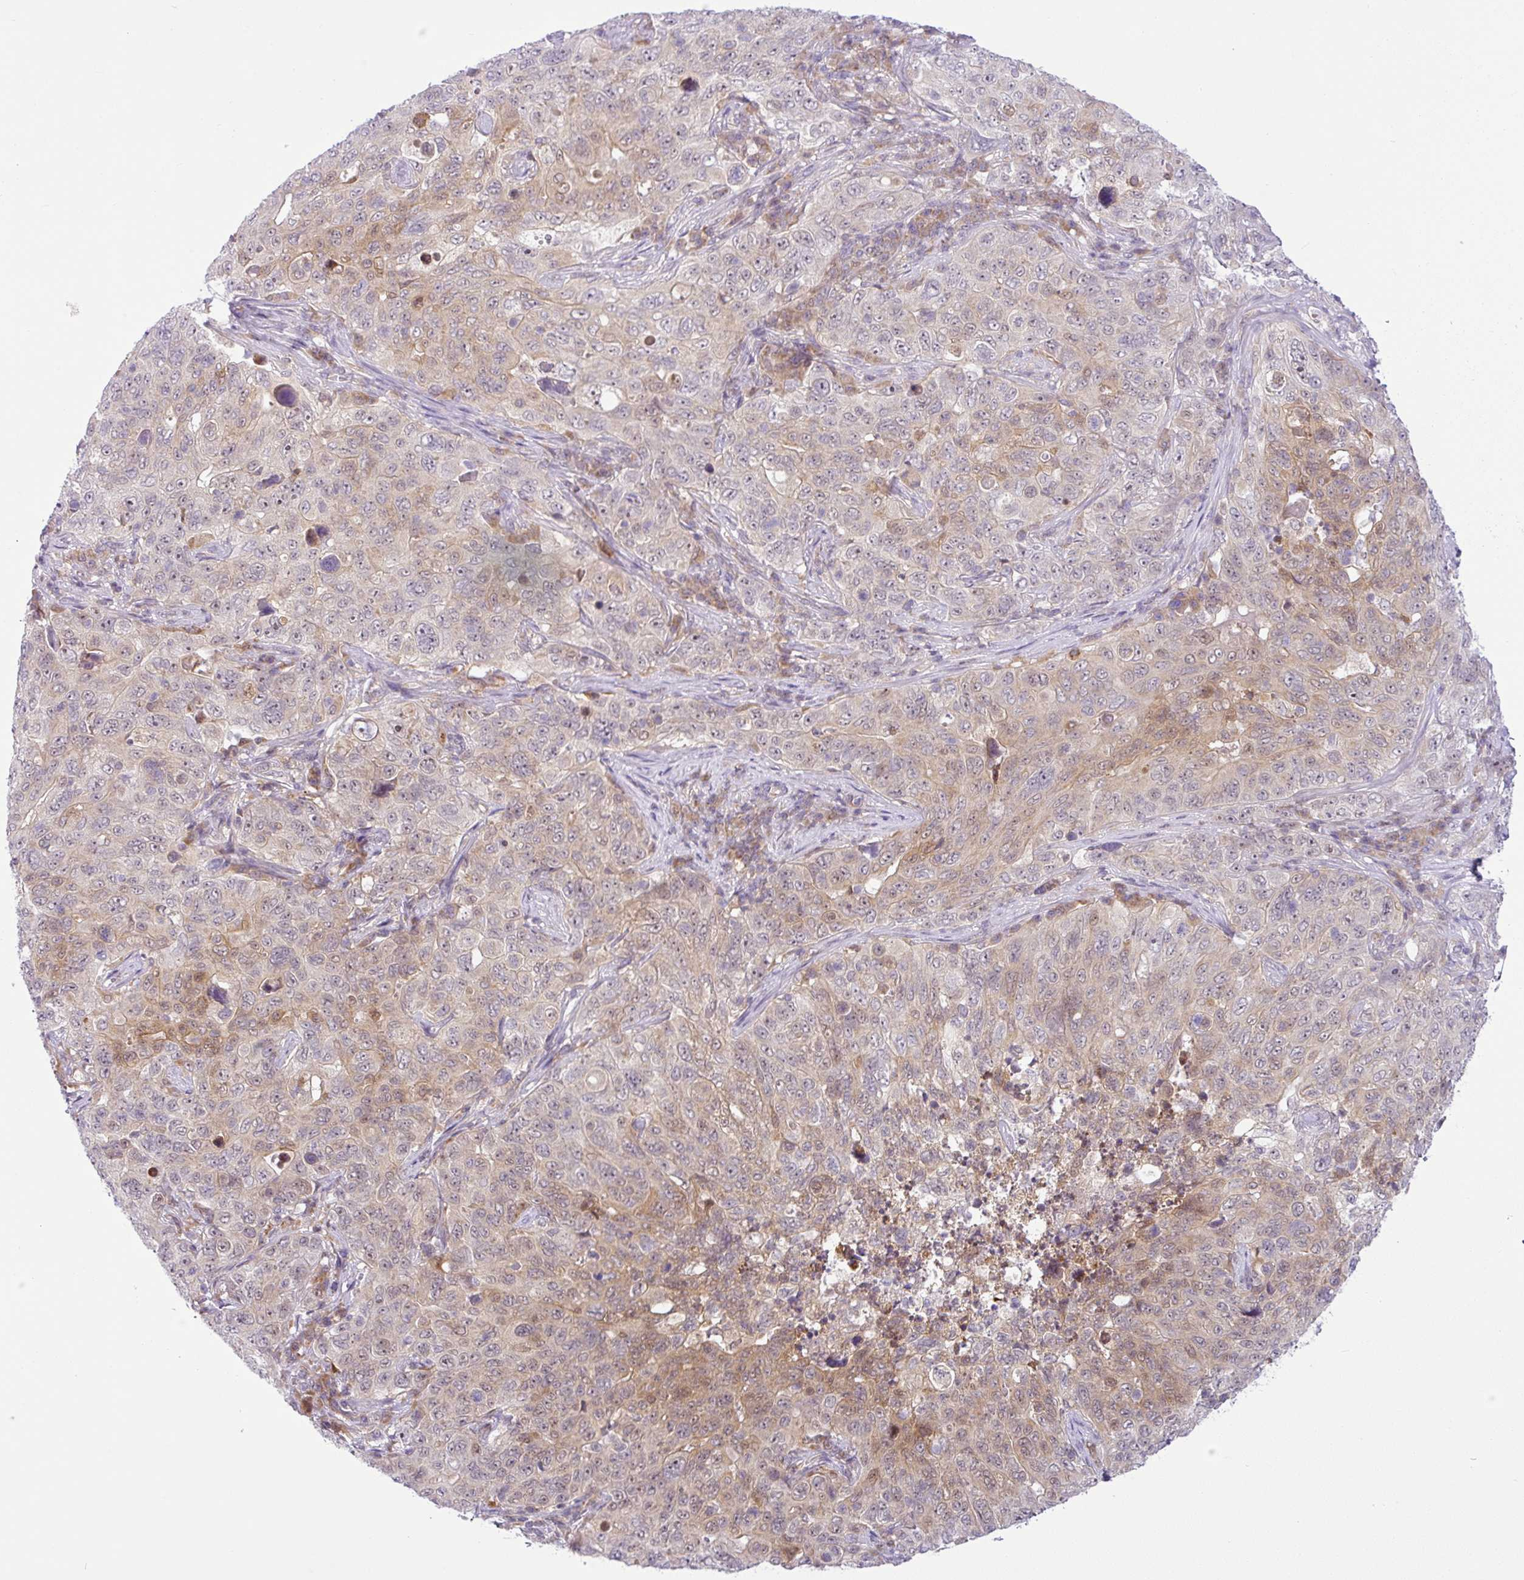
{"staining": {"intensity": "moderate", "quantity": "25%-75%", "location": "cytoplasmic/membranous"}, "tissue": "pancreatic cancer", "cell_type": "Tumor cells", "image_type": "cancer", "snomed": [{"axis": "morphology", "description": "Adenocarcinoma, NOS"}, {"axis": "topography", "description": "Pancreas"}], "caption": "Immunohistochemistry (DAB (3,3'-diaminobenzidine)) staining of human pancreatic adenocarcinoma displays moderate cytoplasmic/membranous protein expression in approximately 25%-75% of tumor cells. The staining is performed using DAB brown chromogen to label protein expression. The nuclei are counter-stained blue using hematoxylin.", "gene": "NDUFB2", "patient": {"sex": "male", "age": 68}}